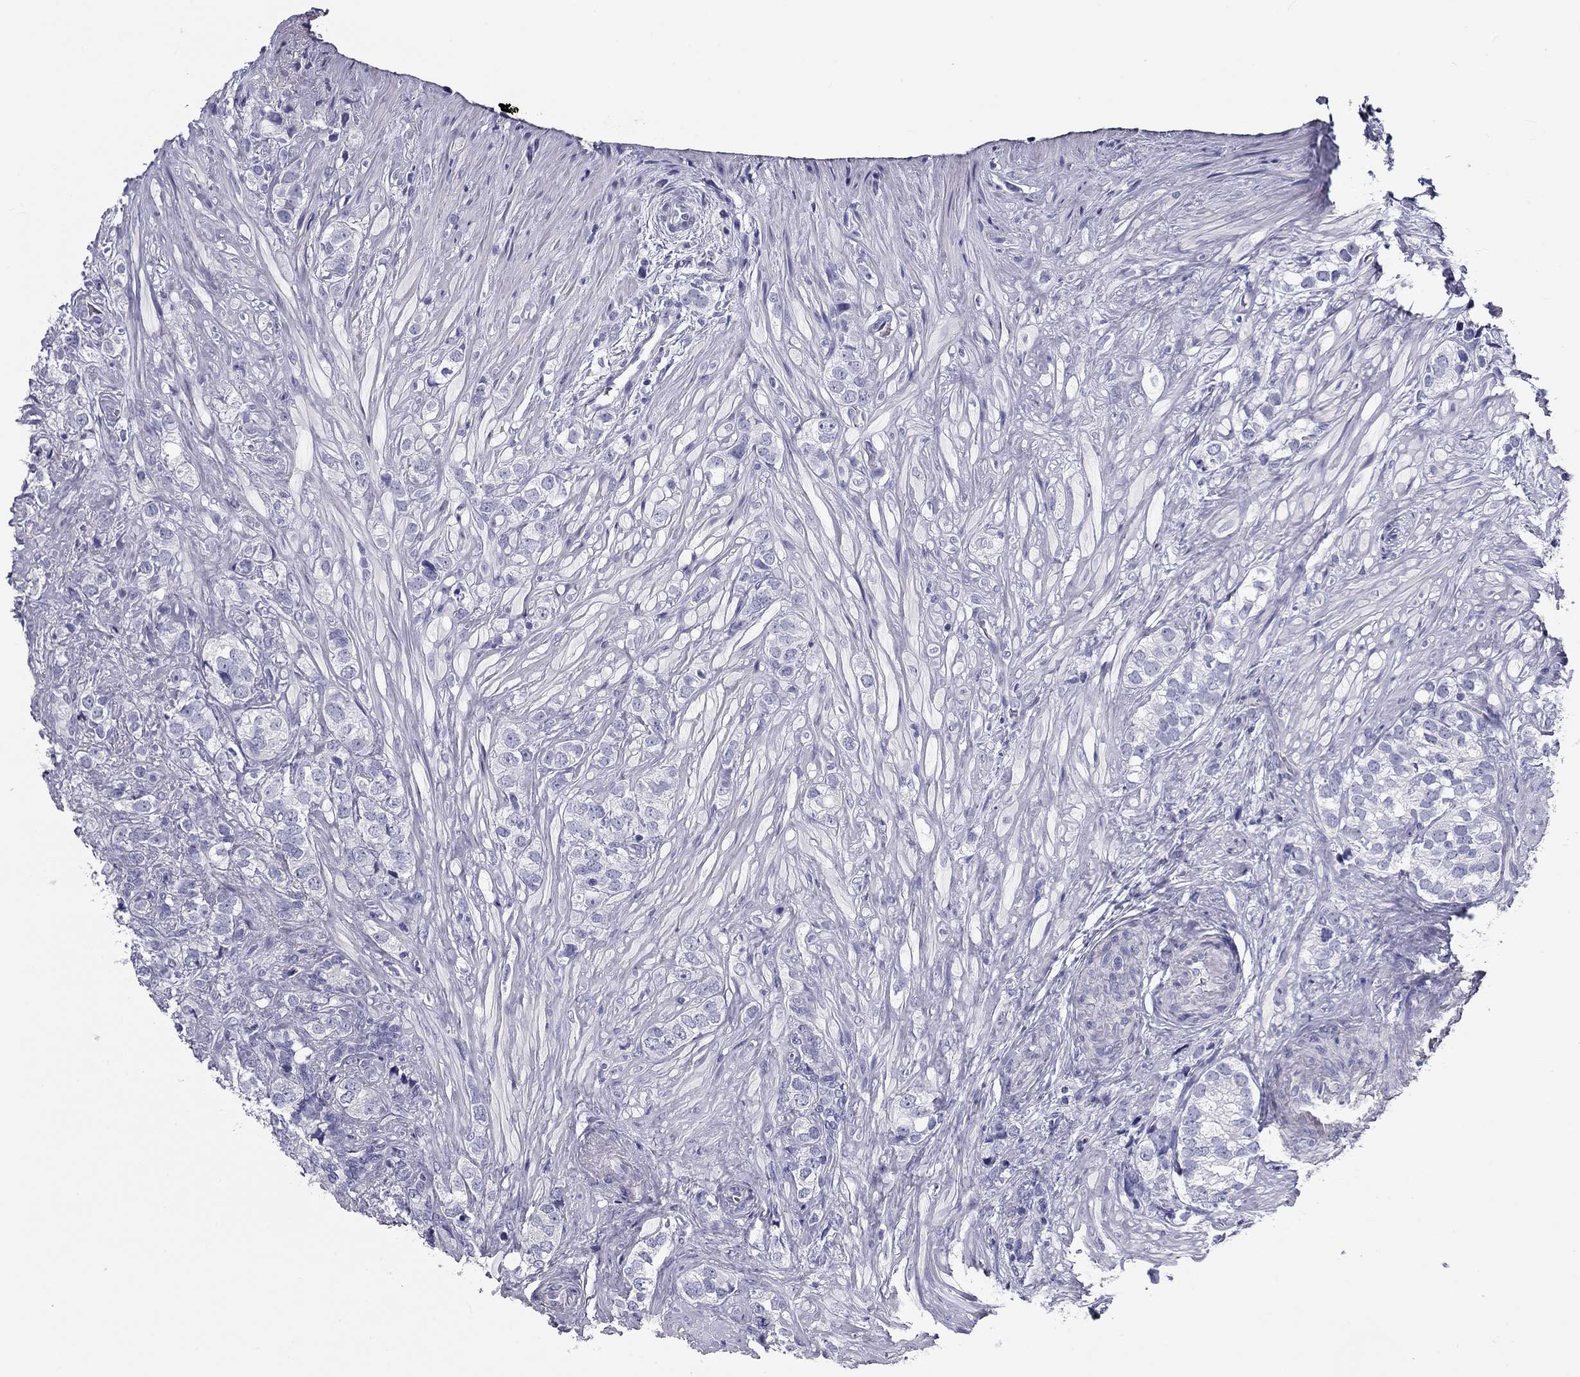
{"staining": {"intensity": "negative", "quantity": "none", "location": "none"}, "tissue": "prostate cancer", "cell_type": "Tumor cells", "image_type": "cancer", "snomed": [{"axis": "morphology", "description": "Adenocarcinoma, NOS"}, {"axis": "topography", "description": "Prostate and seminal vesicle, NOS"}], "caption": "Tumor cells show no significant staining in prostate cancer.", "gene": "DNALI1", "patient": {"sex": "male", "age": 63}}